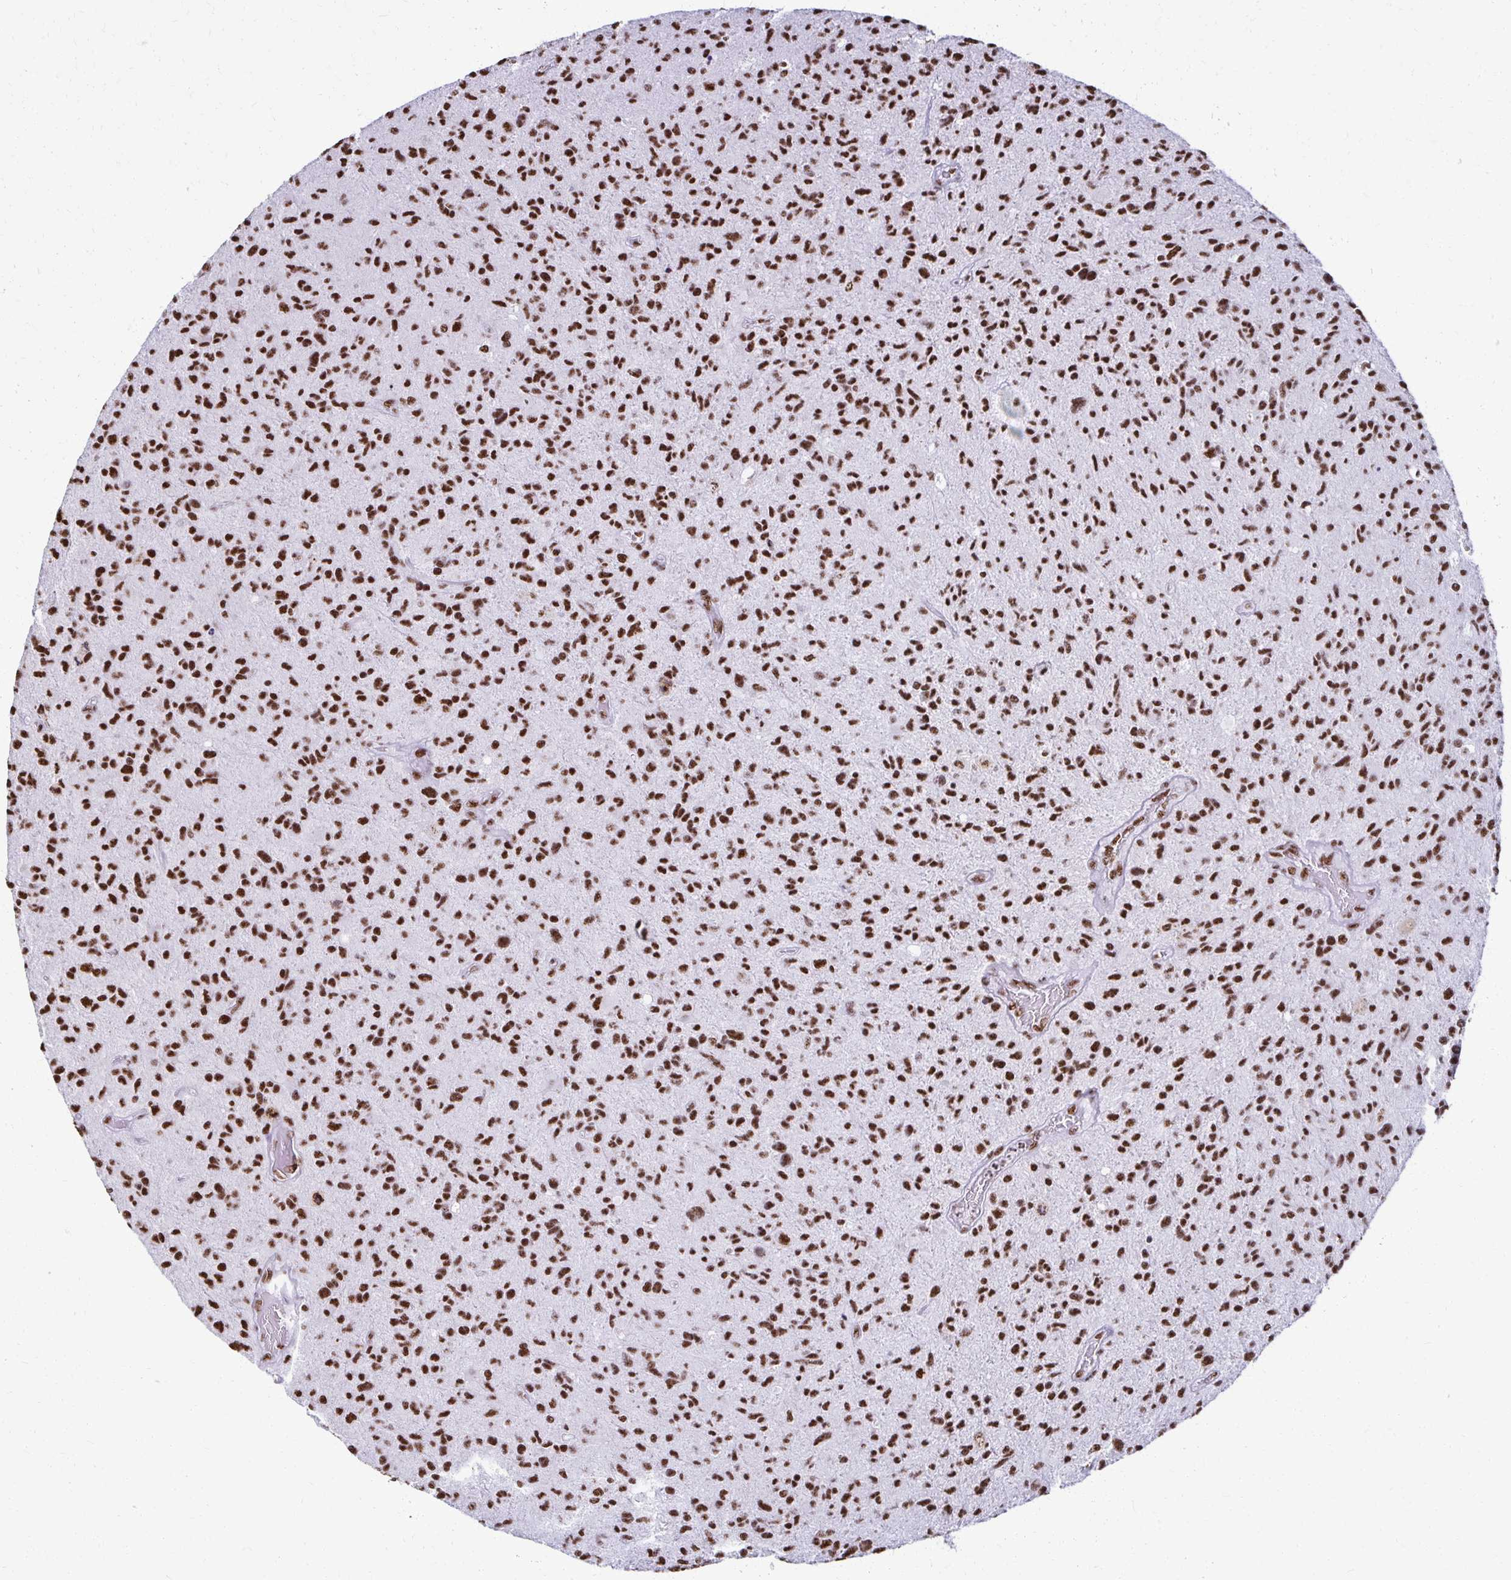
{"staining": {"intensity": "strong", "quantity": ">75%", "location": "nuclear"}, "tissue": "glioma", "cell_type": "Tumor cells", "image_type": "cancer", "snomed": [{"axis": "morphology", "description": "Glioma, malignant, High grade"}, {"axis": "topography", "description": "Brain"}], "caption": "Glioma stained for a protein (brown) exhibits strong nuclear positive staining in about >75% of tumor cells.", "gene": "NONO", "patient": {"sex": "female", "age": 70}}